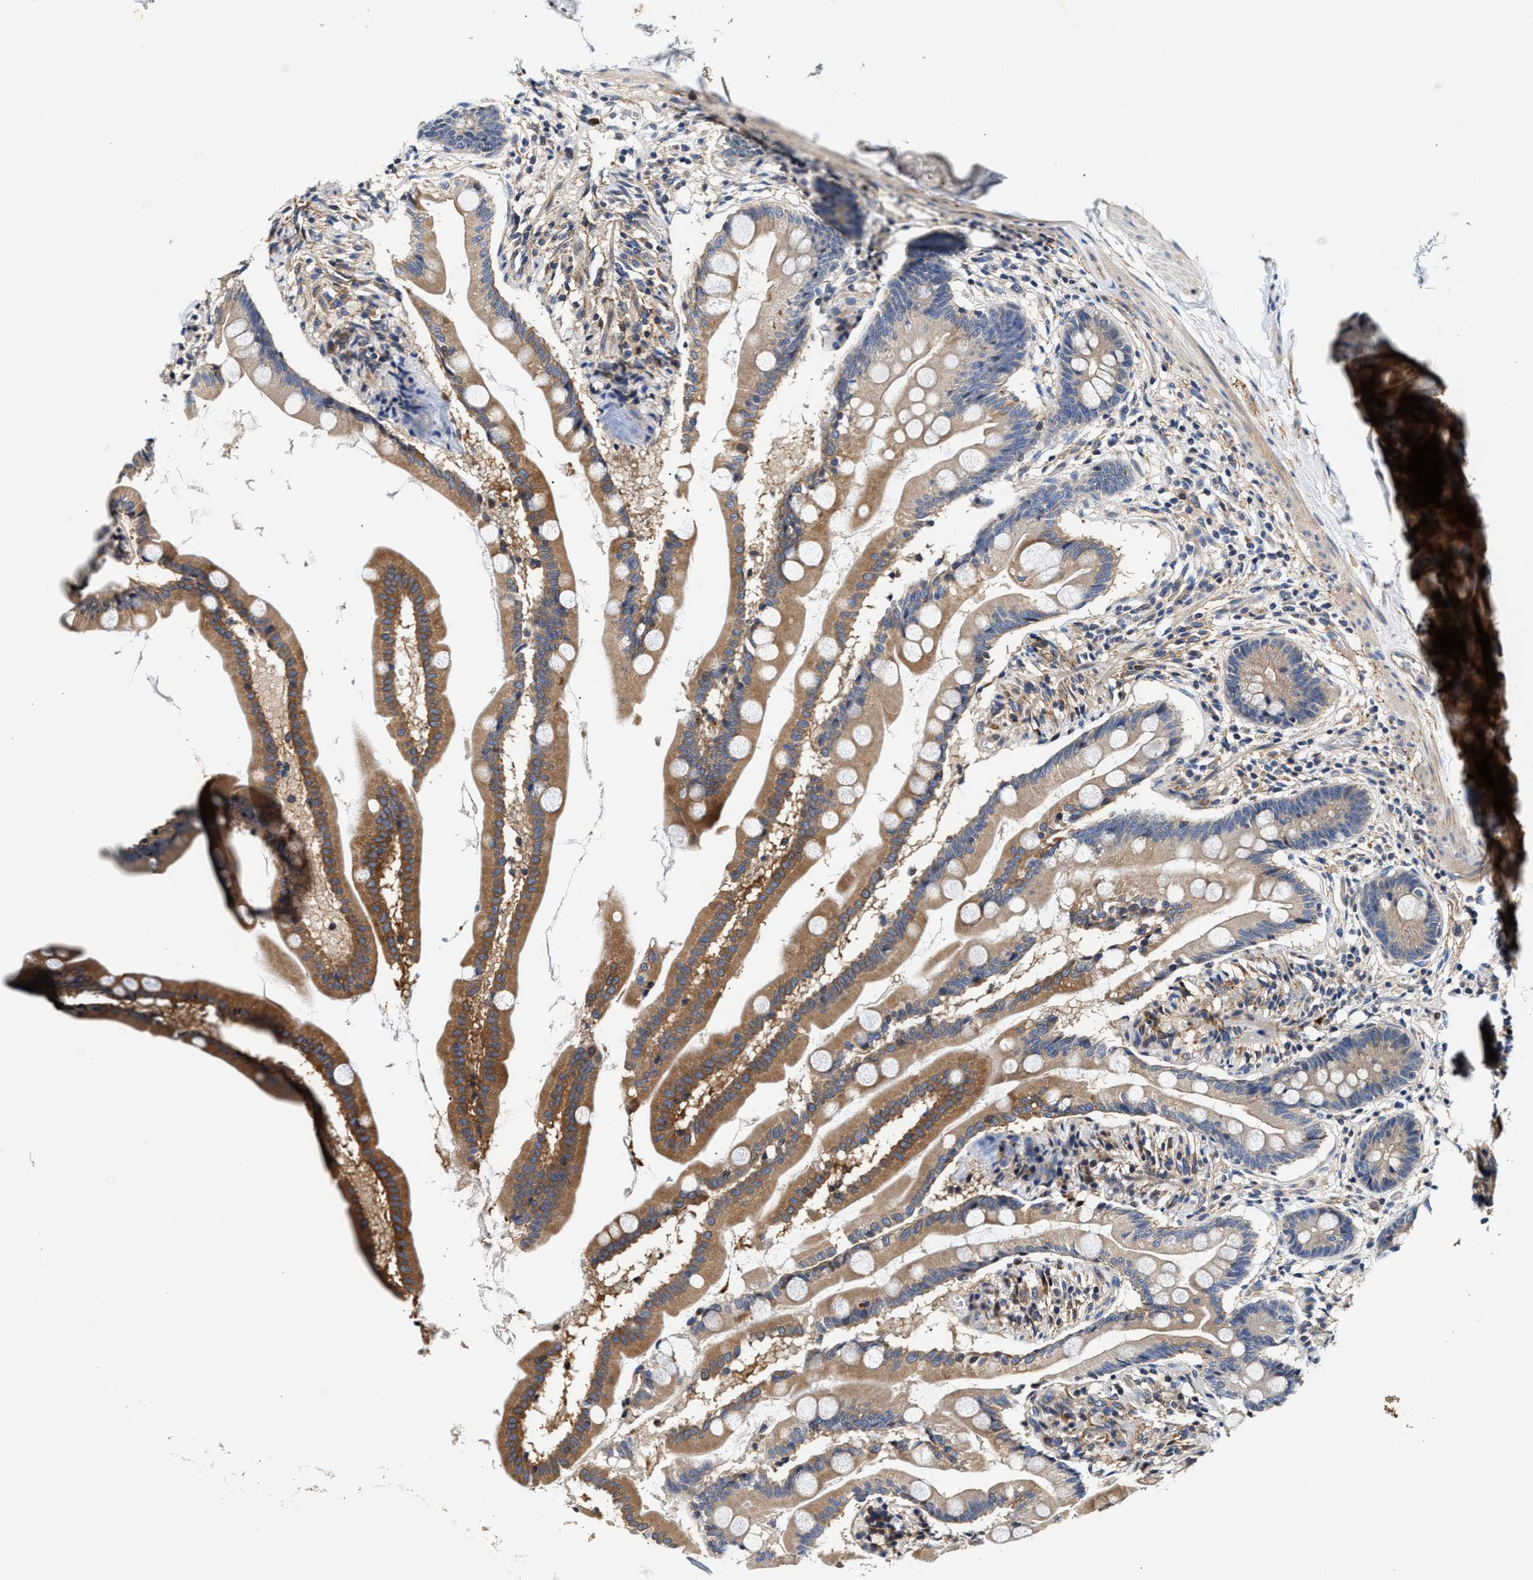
{"staining": {"intensity": "moderate", "quantity": "25%-75%", "location": "cytoplasmic/membranous"}, "tissue": "small intestine", "cell_type": "Glandular cells", "image_type": "normal", "snomed": [{"axis": "morphology", "description": "Normal tissue, NOS"}, {"axis": "topography", "description": "Small intestine"}], "caption": "A high-resolution image shows immunohistochemistry (IHC) staining of normal small intestine, which displays moderate cytoplasmic/membranous staining in approximately 25%-75% of glandular cells. The protein is shown in brown color, while the nuclei are stained blue.", "gene": "TEX2", "patient": {"sex": "female", "age": 56}}